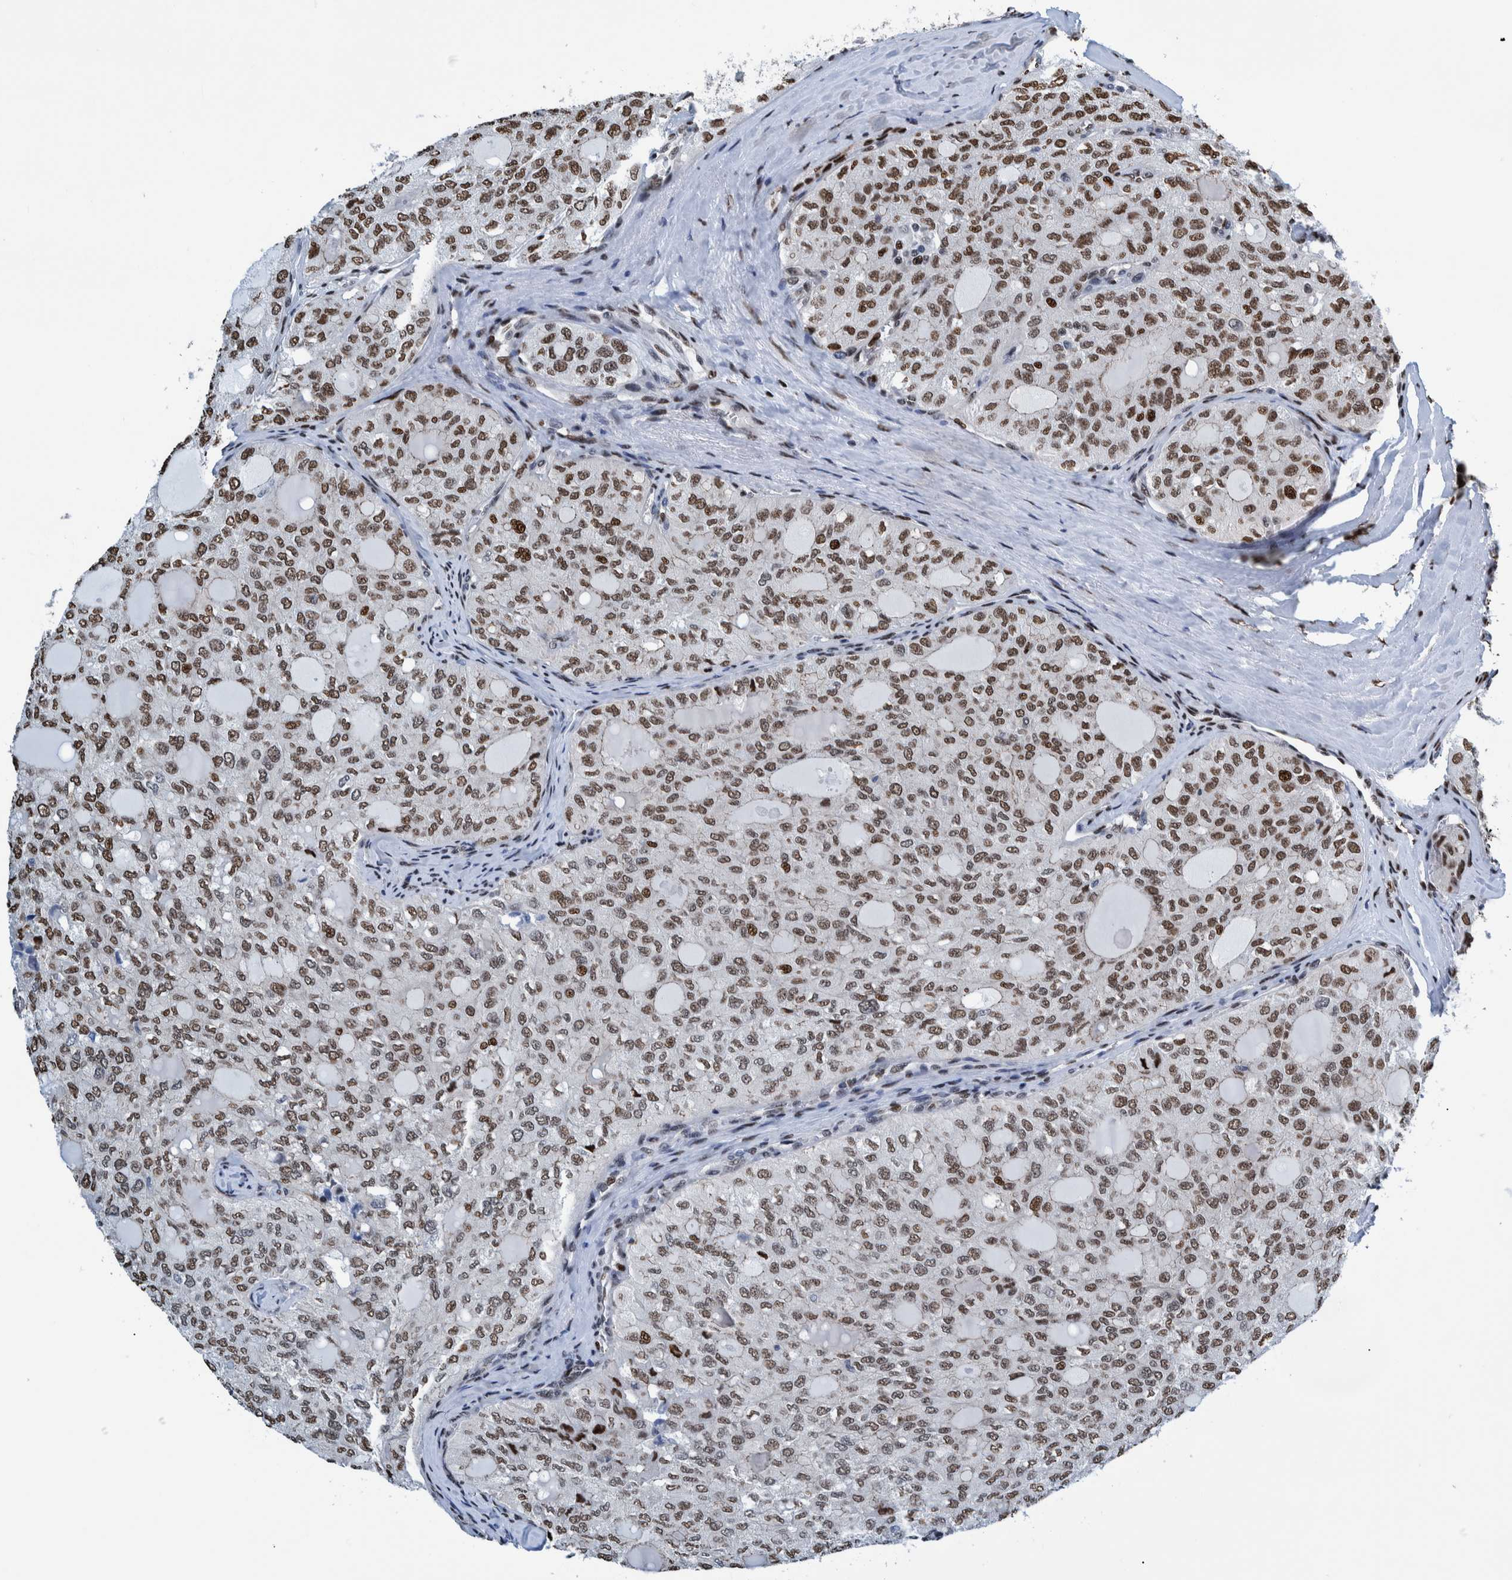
{"staining": {"intensity": "strong", "quantity": ">75%", "location": "nuclear"}, "tissue": "thyroid cancer", "cell_type": "Tumor cells", "image_type": "cancer", "snomed": [{"axis": "morphology", "description": "Follicular adenoma carcinoma, NOS"}, {"axis": "topography", "description": "Thyroid gland"}], "caption": "DAB immunohistochemical staining of thyroid cancer (follicular adenoma carcinoma) displays strong nuclear protein expression in about >75% of tumor cells.", "gene": "HEATR9", "patient": {"sex": "male", "age": 75}}